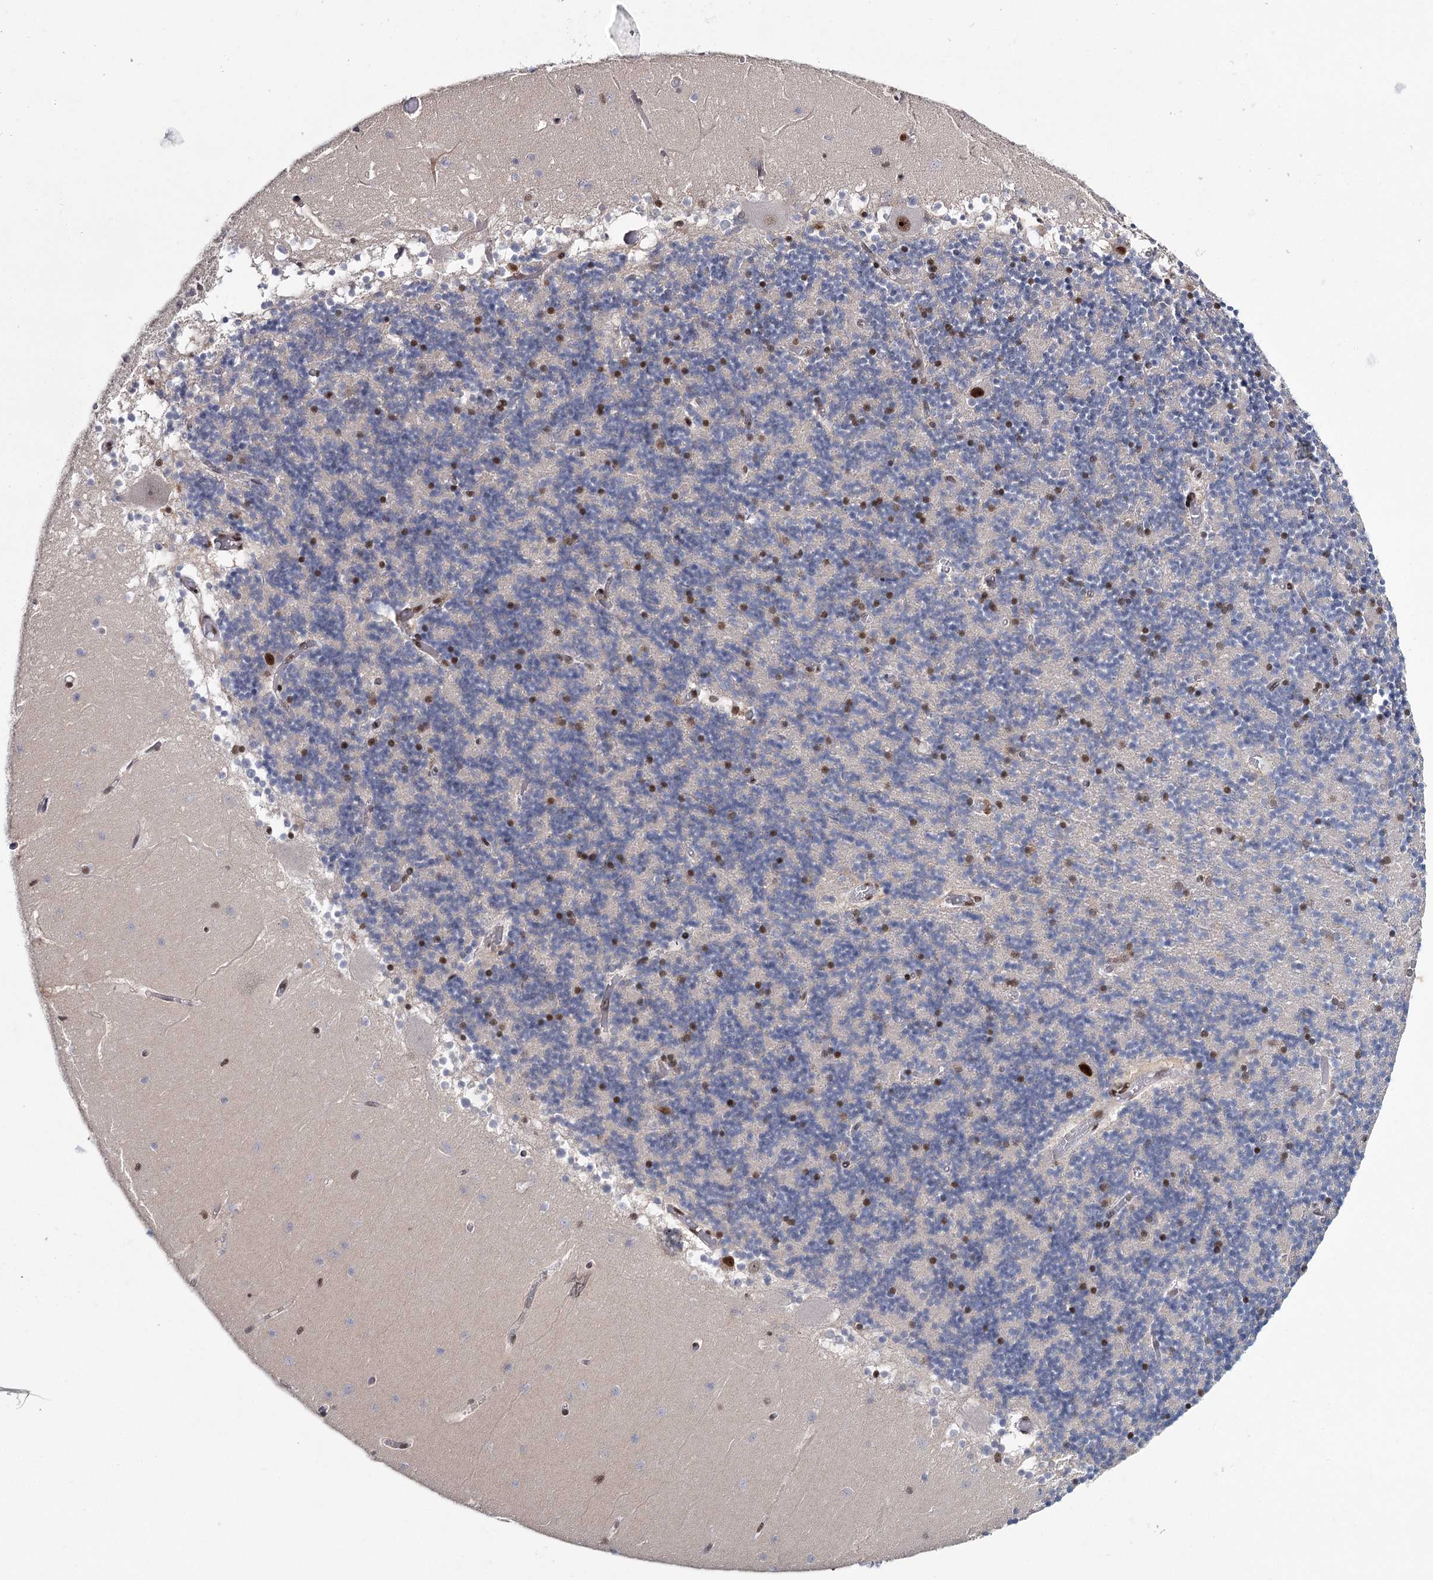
{"staining": {"intensity": "strong", "quantity": "25%-75%", "location": "nuclear"}, "tissue": "cerebellum", "cell_type": "Cells in granular layer", "image_type": "normal", "snomed": [{"axis": "morphology", "description": "Normal tissue, NOS"}, {"axis": "topography", "description": "Cerebellum"}], "caption": "Approximately 25%-75% of cells in granular layer in unremarkable human cerebellum exhibit strong nuclear protein expression as visualized by brown immunohistochemical staining.", "gene": "SCAF8", "patient": {"sex": "female", "age": 28}}